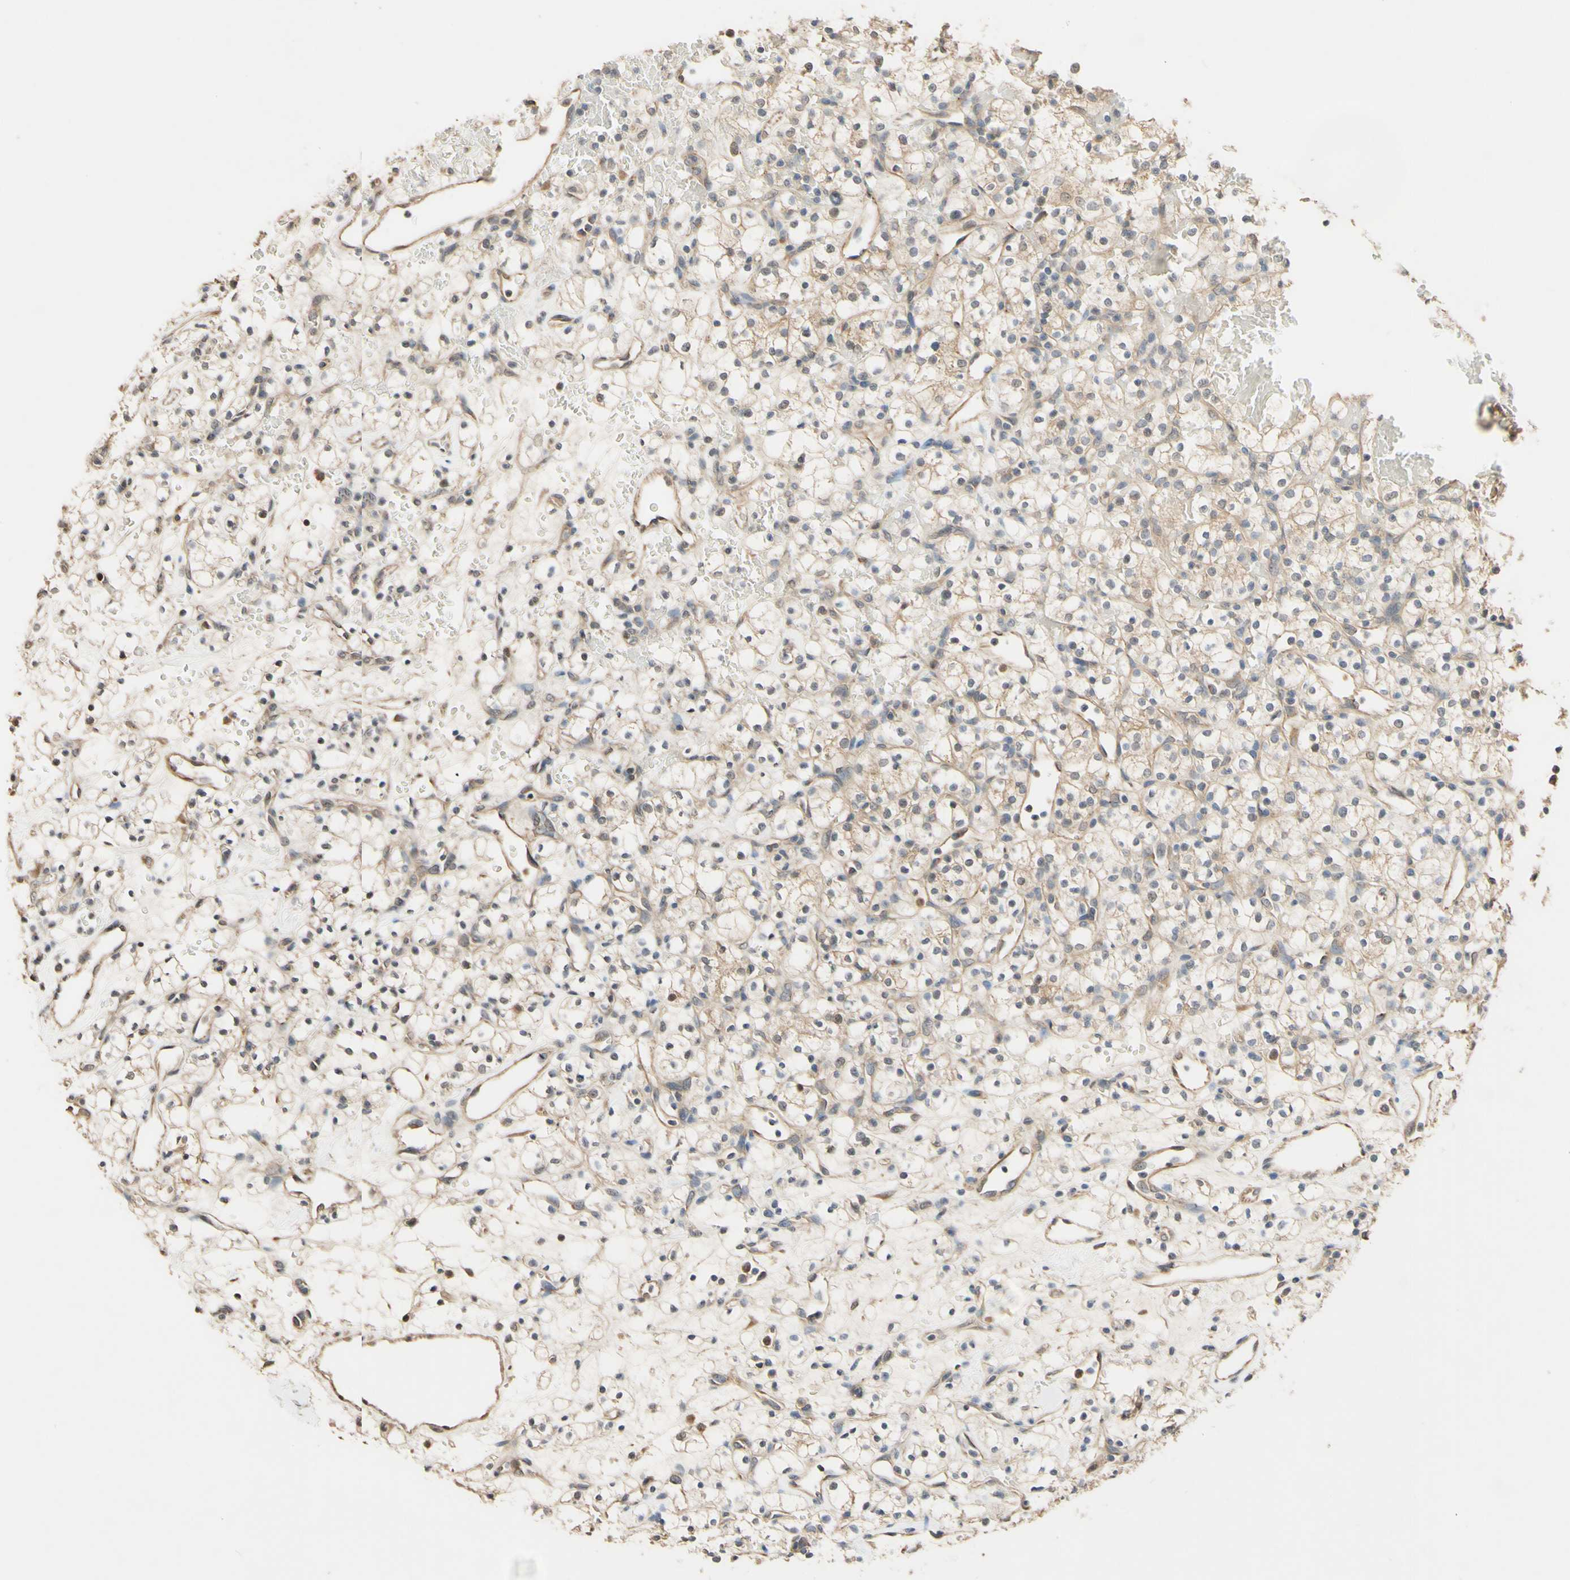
{"staining": {"intensity": "weak", "quantity": "<25%", "location": "cytoplasmic/membranous"}, "tissue": "renal cancer", "cell_type": "Tumor cells", "image_type": "cancer", "snomed": [{"axis": "morphology", "description": "Adenocarcinoma, NOS"}, {"axis": "topography", "description": "Kidney"}], "caption": "Tumor cells are negative for brown protein staining in renal cancer. (DAB IHC, high magnification).", "gene": "SMIM19", "patient": {"sex": "female", "age": 60}}